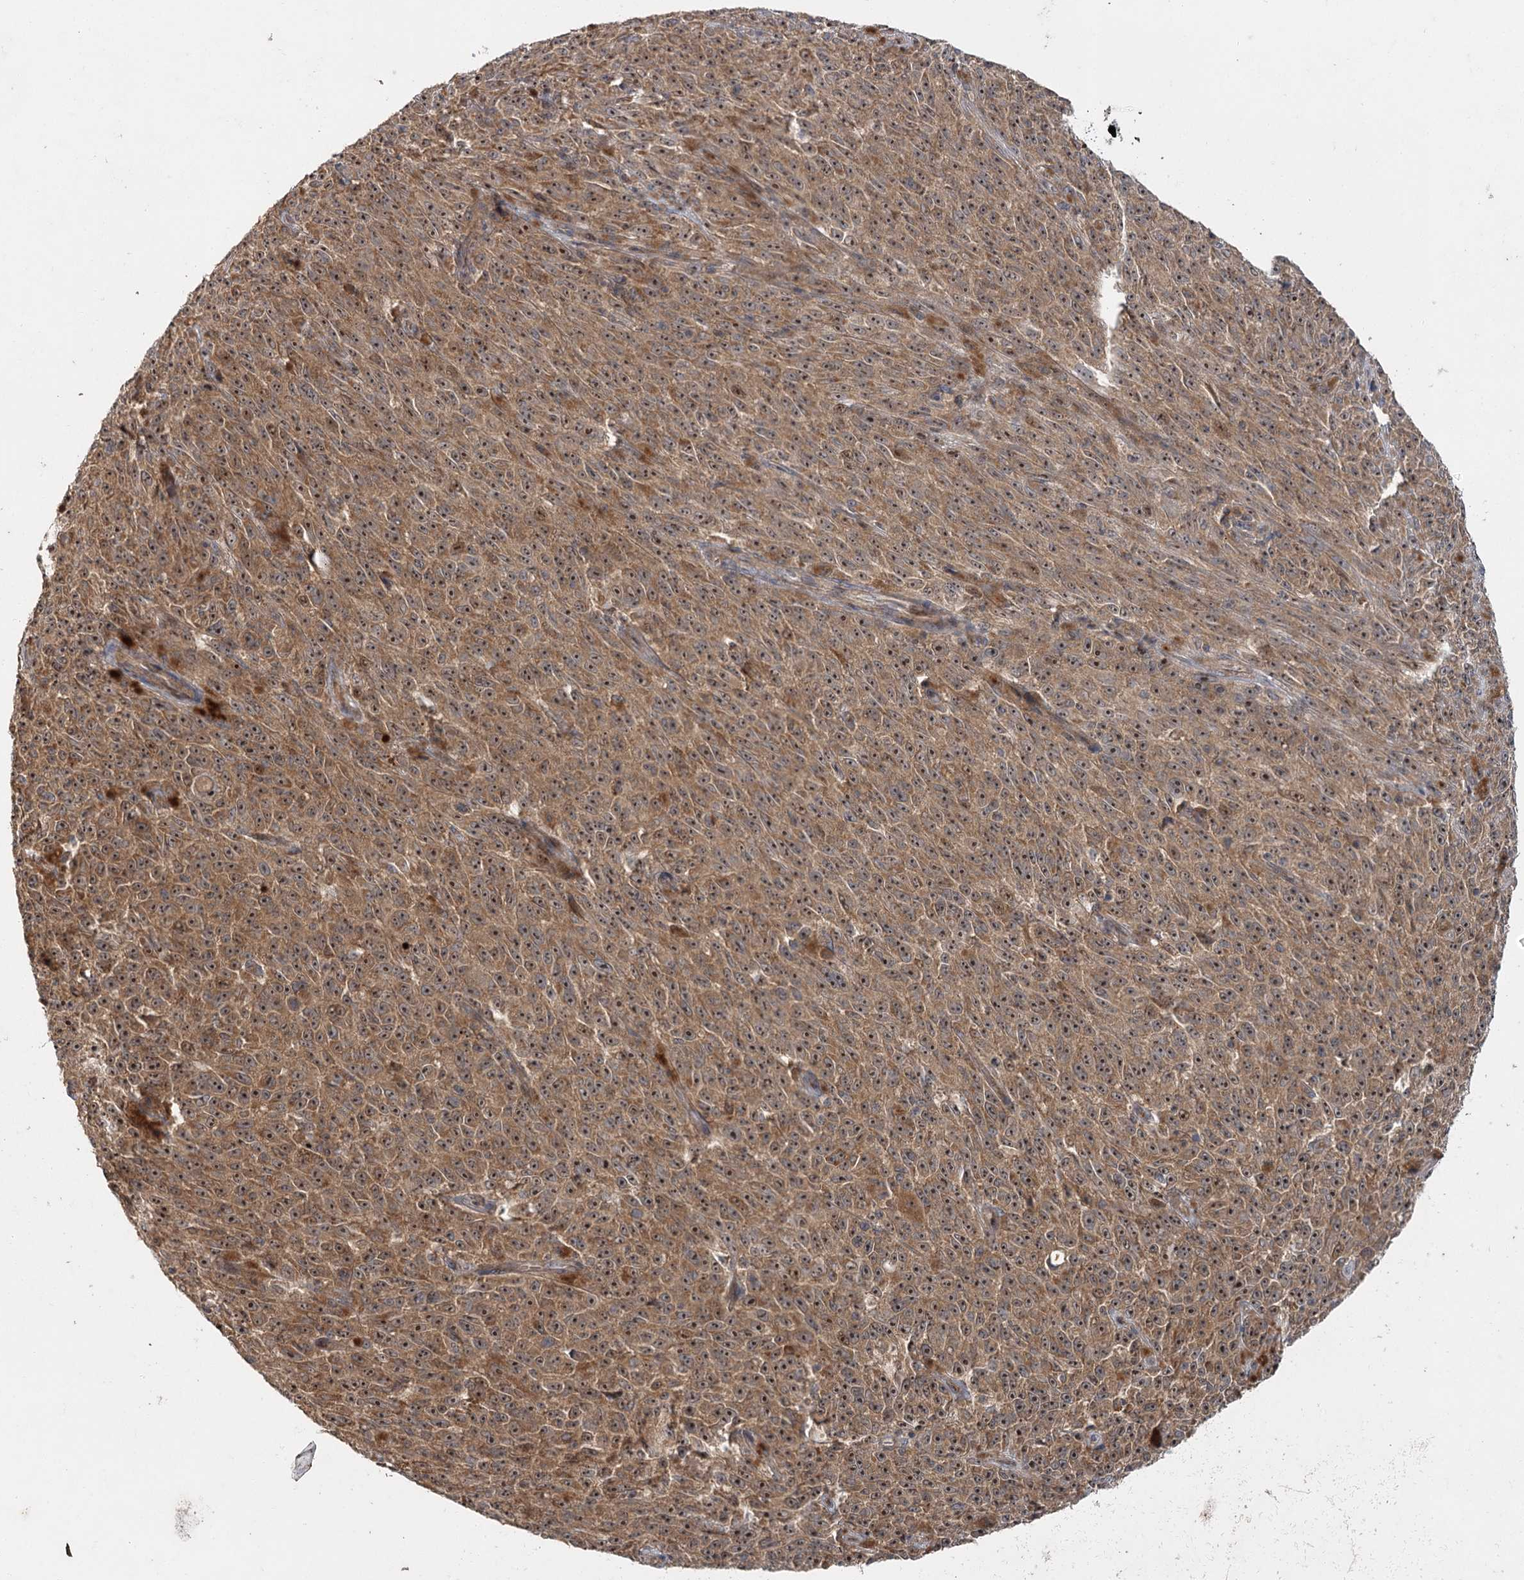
{"staining": {"intensity": "moderate", "quantity": ">75%", "location": "cytoplasmic/membranous,nuclear"}, "tissue": "melanoma", "cell_type": "Tumor cells", "image_type": "cancer", "snomed": [{"axis": "morphology", "description": "Malignant melanoma, NOS"}, {"axis": "topography", "description": "Skin"}], "caption": "Malignant melanoma stained with a protein marker reveals moderate staining in tumor cells.", "gene": "RAPGEF6", "patient": {"sex": "female", "age": 82}}